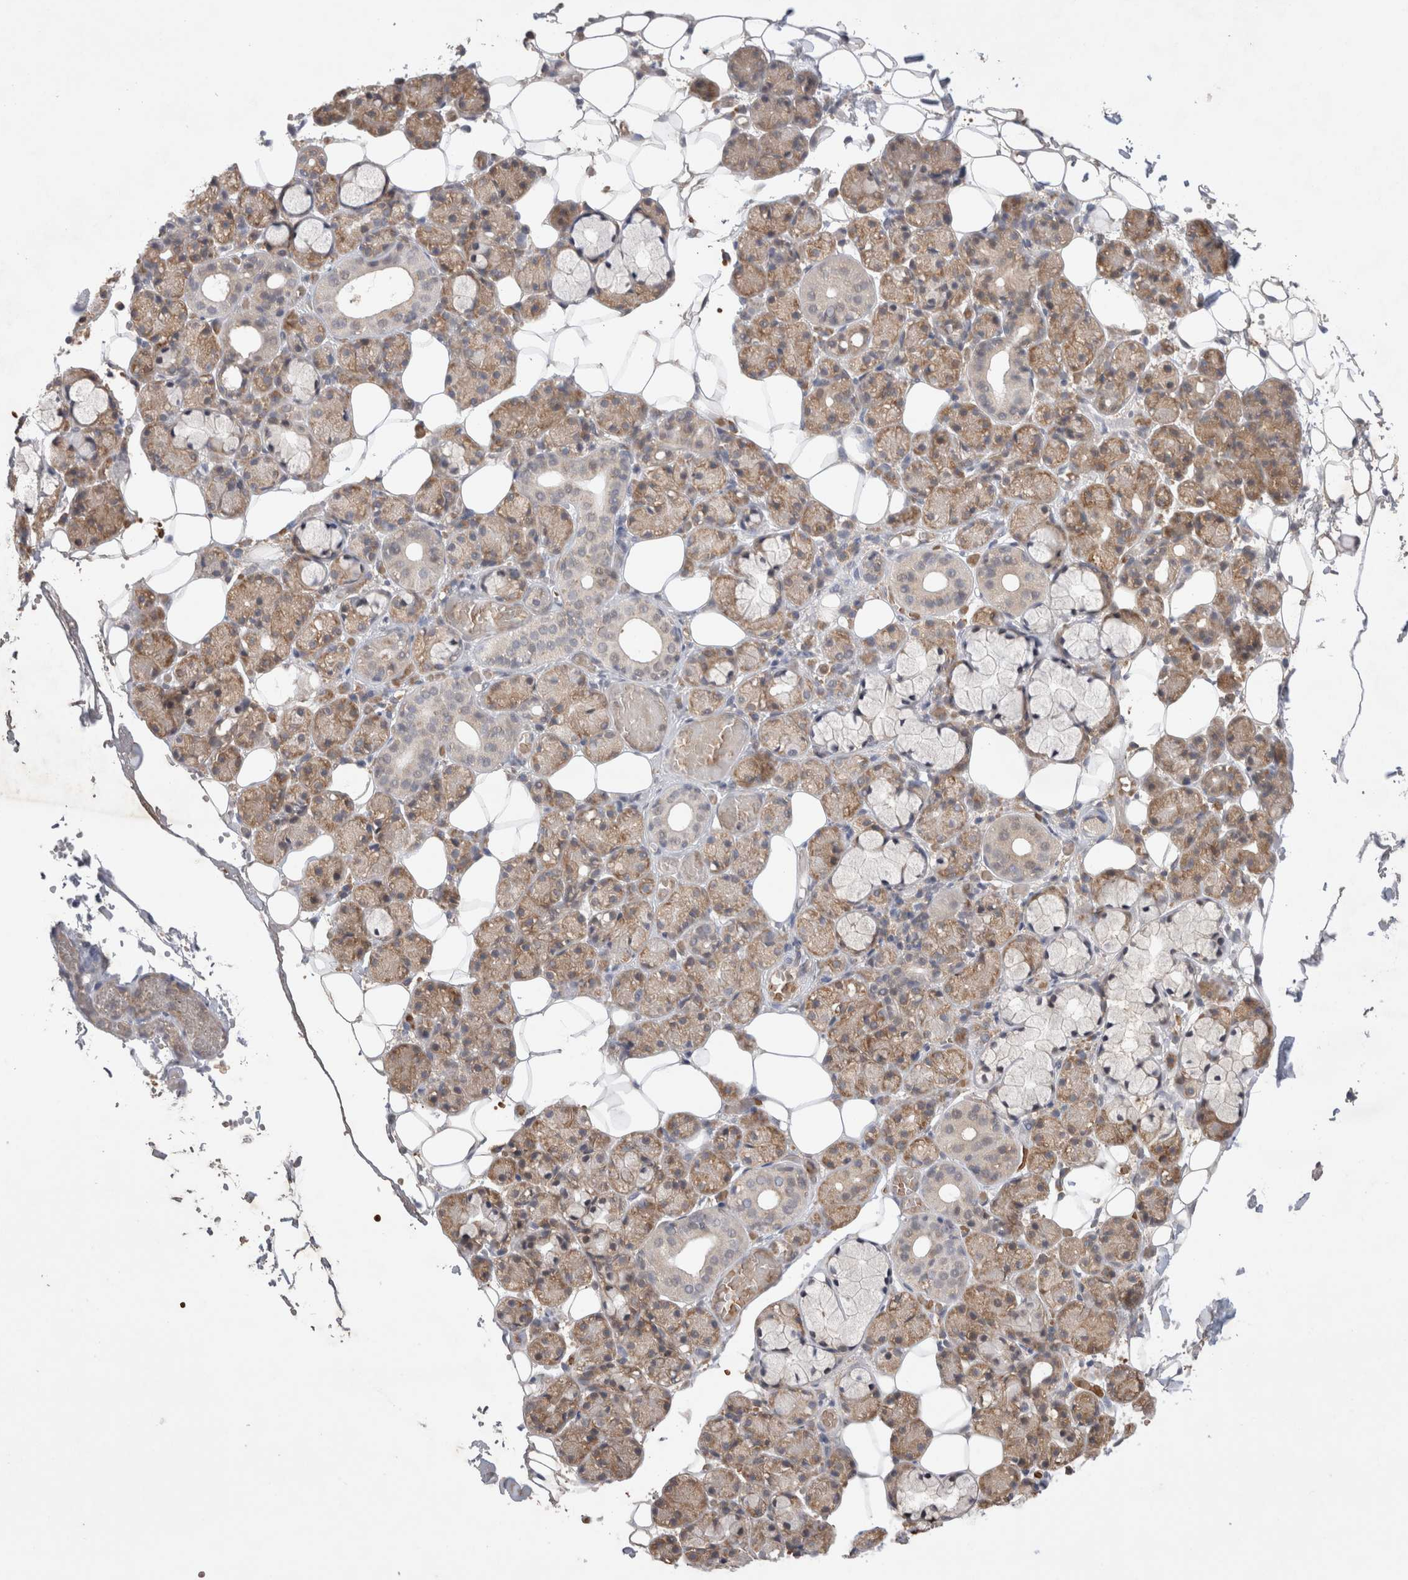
{"staining": {"intensity": "moderate", "quantity": "25%-75%", "location": "cytoplasmic/membranous"}, "tissue": "salivary gland", "cell_type": "Glandular cells", "image_type": "normal", "snomed": [{"axis": "morphology", "description": "Normal tissue, NOS"}, {"axis": "topography", "description": "Salivary gland"}], "caption": "The micrograph displays a brown stain indicating the presence of a protein in the cytoplasmic/membranous of glandular cells in salivary gland. Immunohistochemistry (ihc) stains the protein of interest in brown and the nuclei are stained blue.", "gene": "EIF3E", "patient": {"sex": "male", "age": 63}}